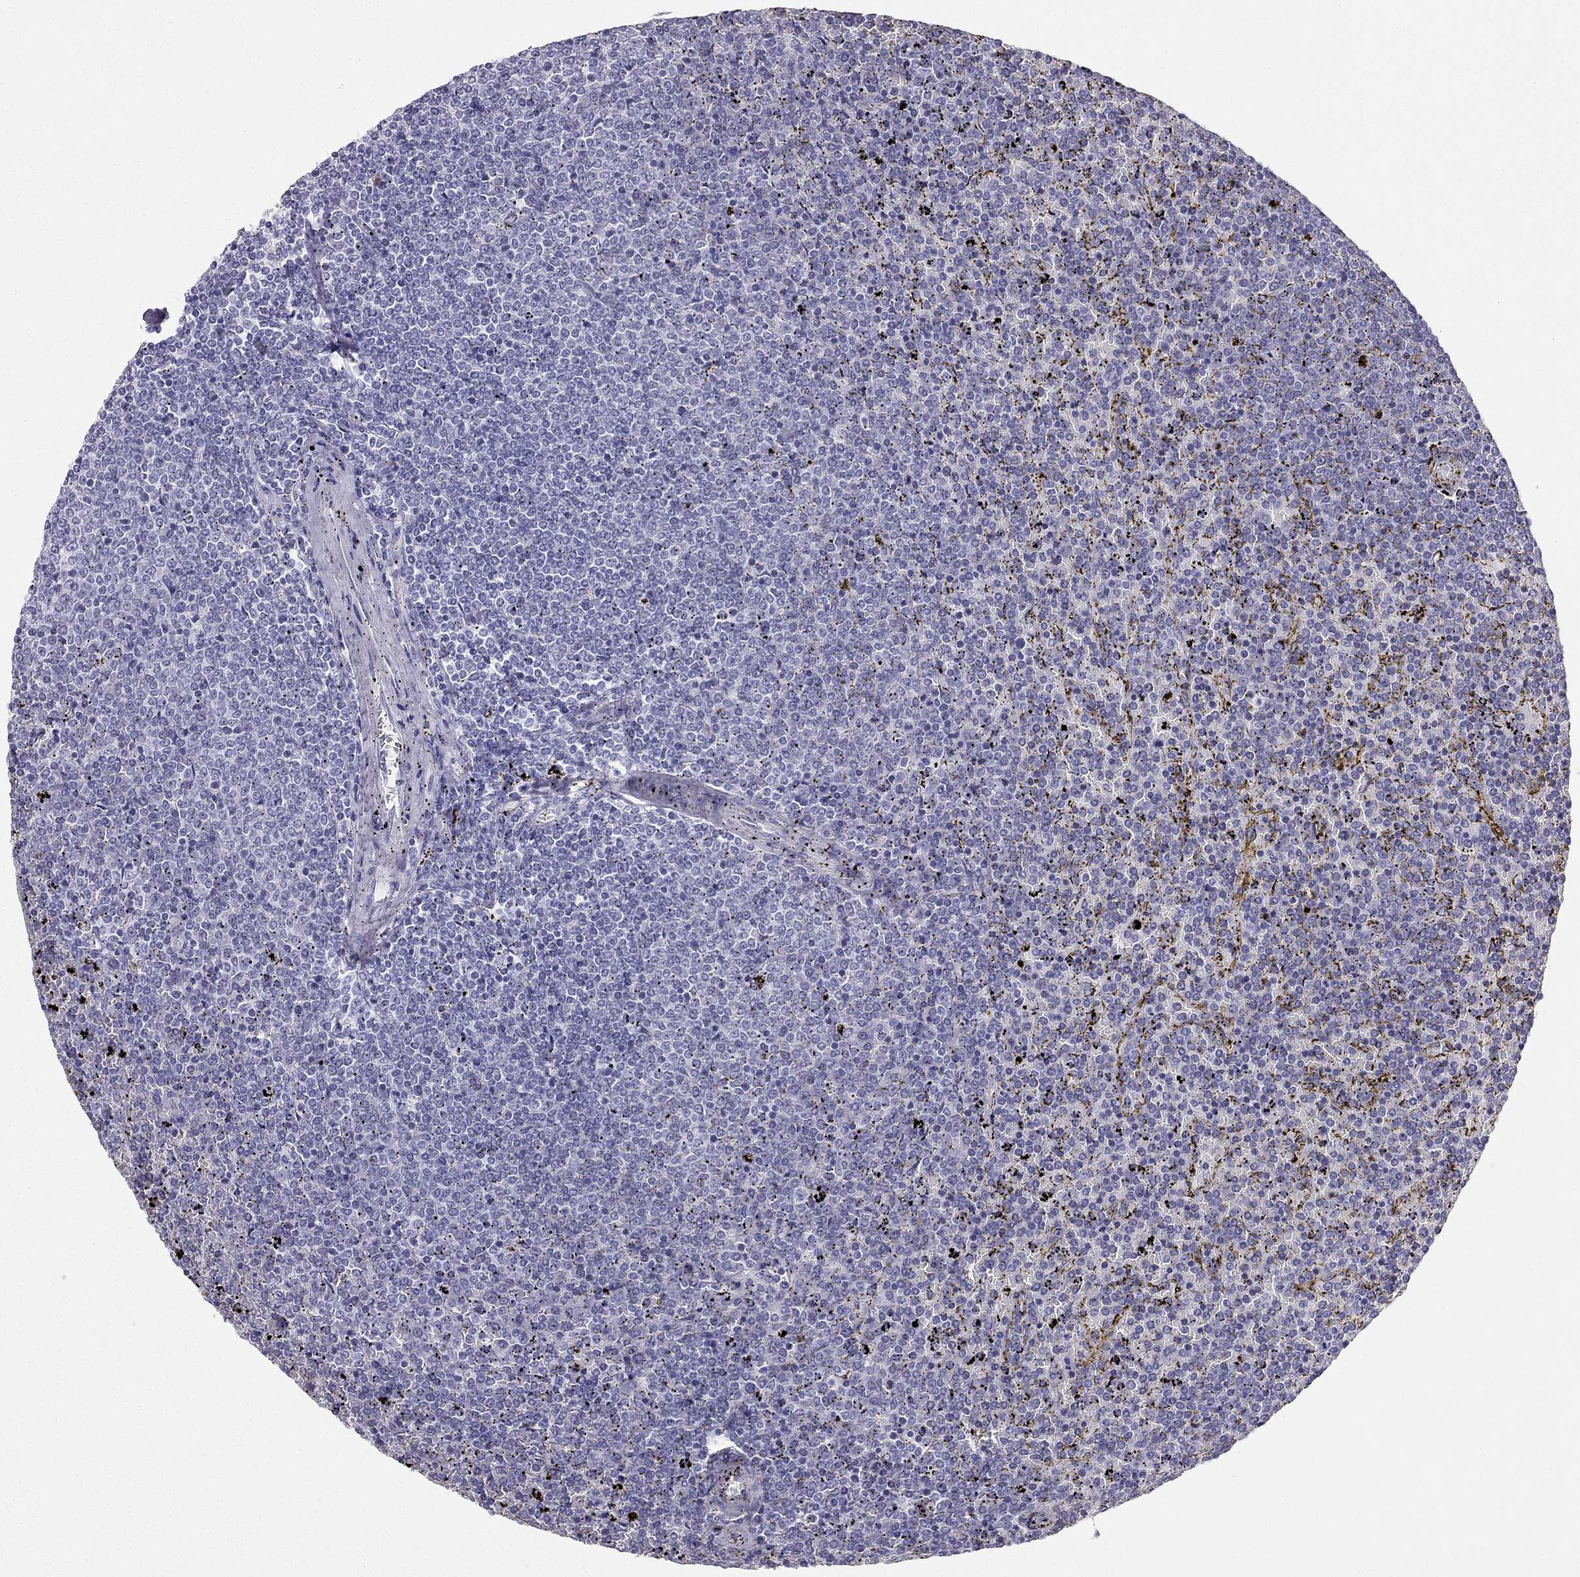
{"staining": {"intensity": "negative", "quantity": "none", "location": "none"}, "tissue": "lymphoma", "cell_type": "Tumor cells", "image_type": "cancer", "snomed": [{"axis": "morphology", "description": "Malignant lymphoma, non-Hodgkin's type, Low grade"}, {"axis": "topography", "description": "Spleen"}], "caption": "A histopathology image of malignant lymphoma, non-Hodgkin's type (low-grade) stained for a protein reveals no brown staining in tumor cells.", "gene": "TFF3", "patient": {"sex": "female", "age": 77}}